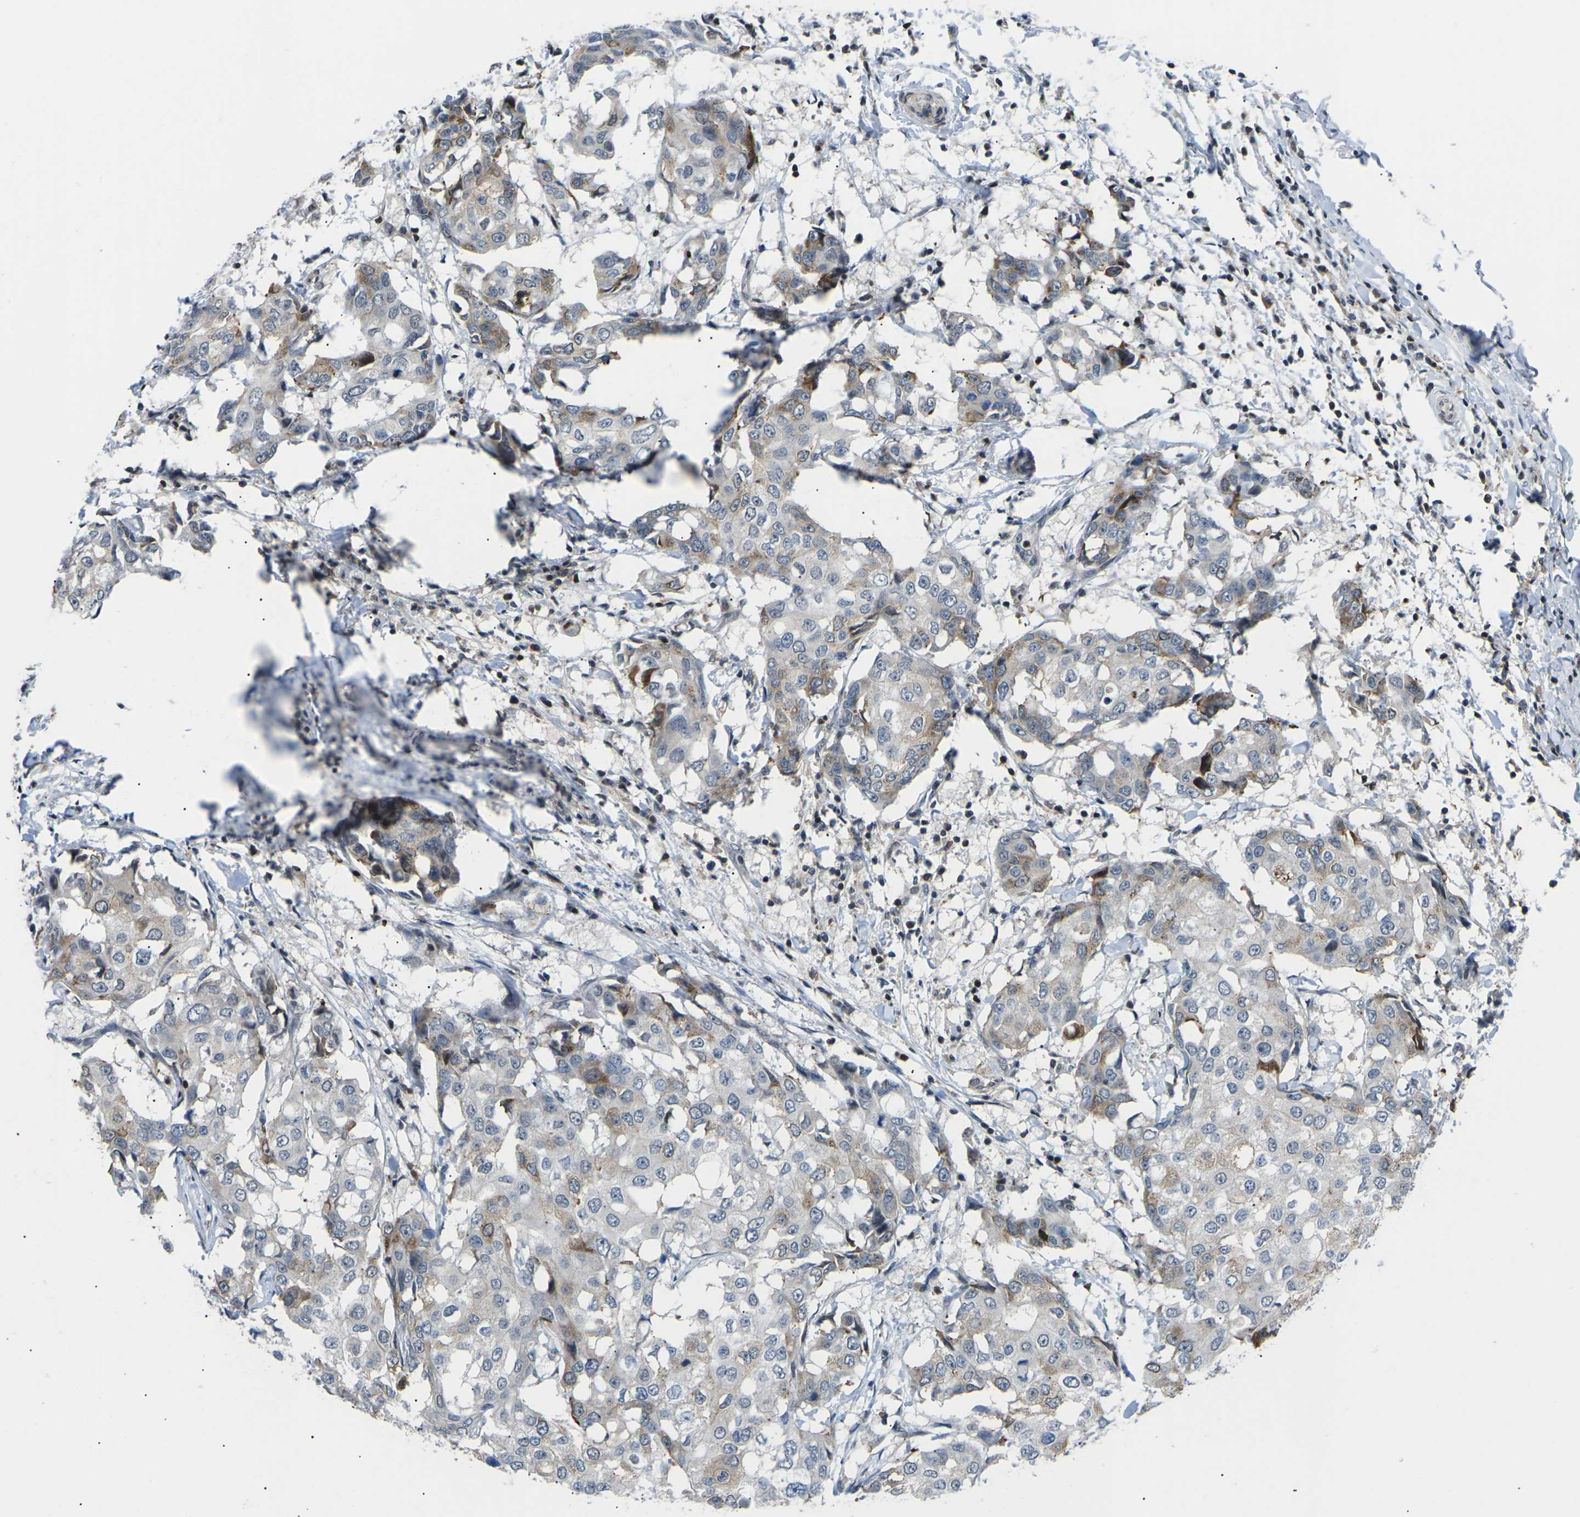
{"staining": {"intensity": "moderate", "quantity": "<25%", "location": "cytoplasmic/membranous"}, "tissue": "breast cancer", "cell_type": "Tumor cells", "image_type": "cancer", "snomed": [{"axis": "morphology", "description": "Duct carcinoma"}, {"axis": "topography", "description": "Breast"}], "caption": "Human intraductal carcinoma (breast) stained with a brown dye reveals moderate cytoplasmic/membranous positive expression in about <25% of tumor cells.", "gene": "RPS6KA3", "patient": {"sex": "female", "age": 27}}